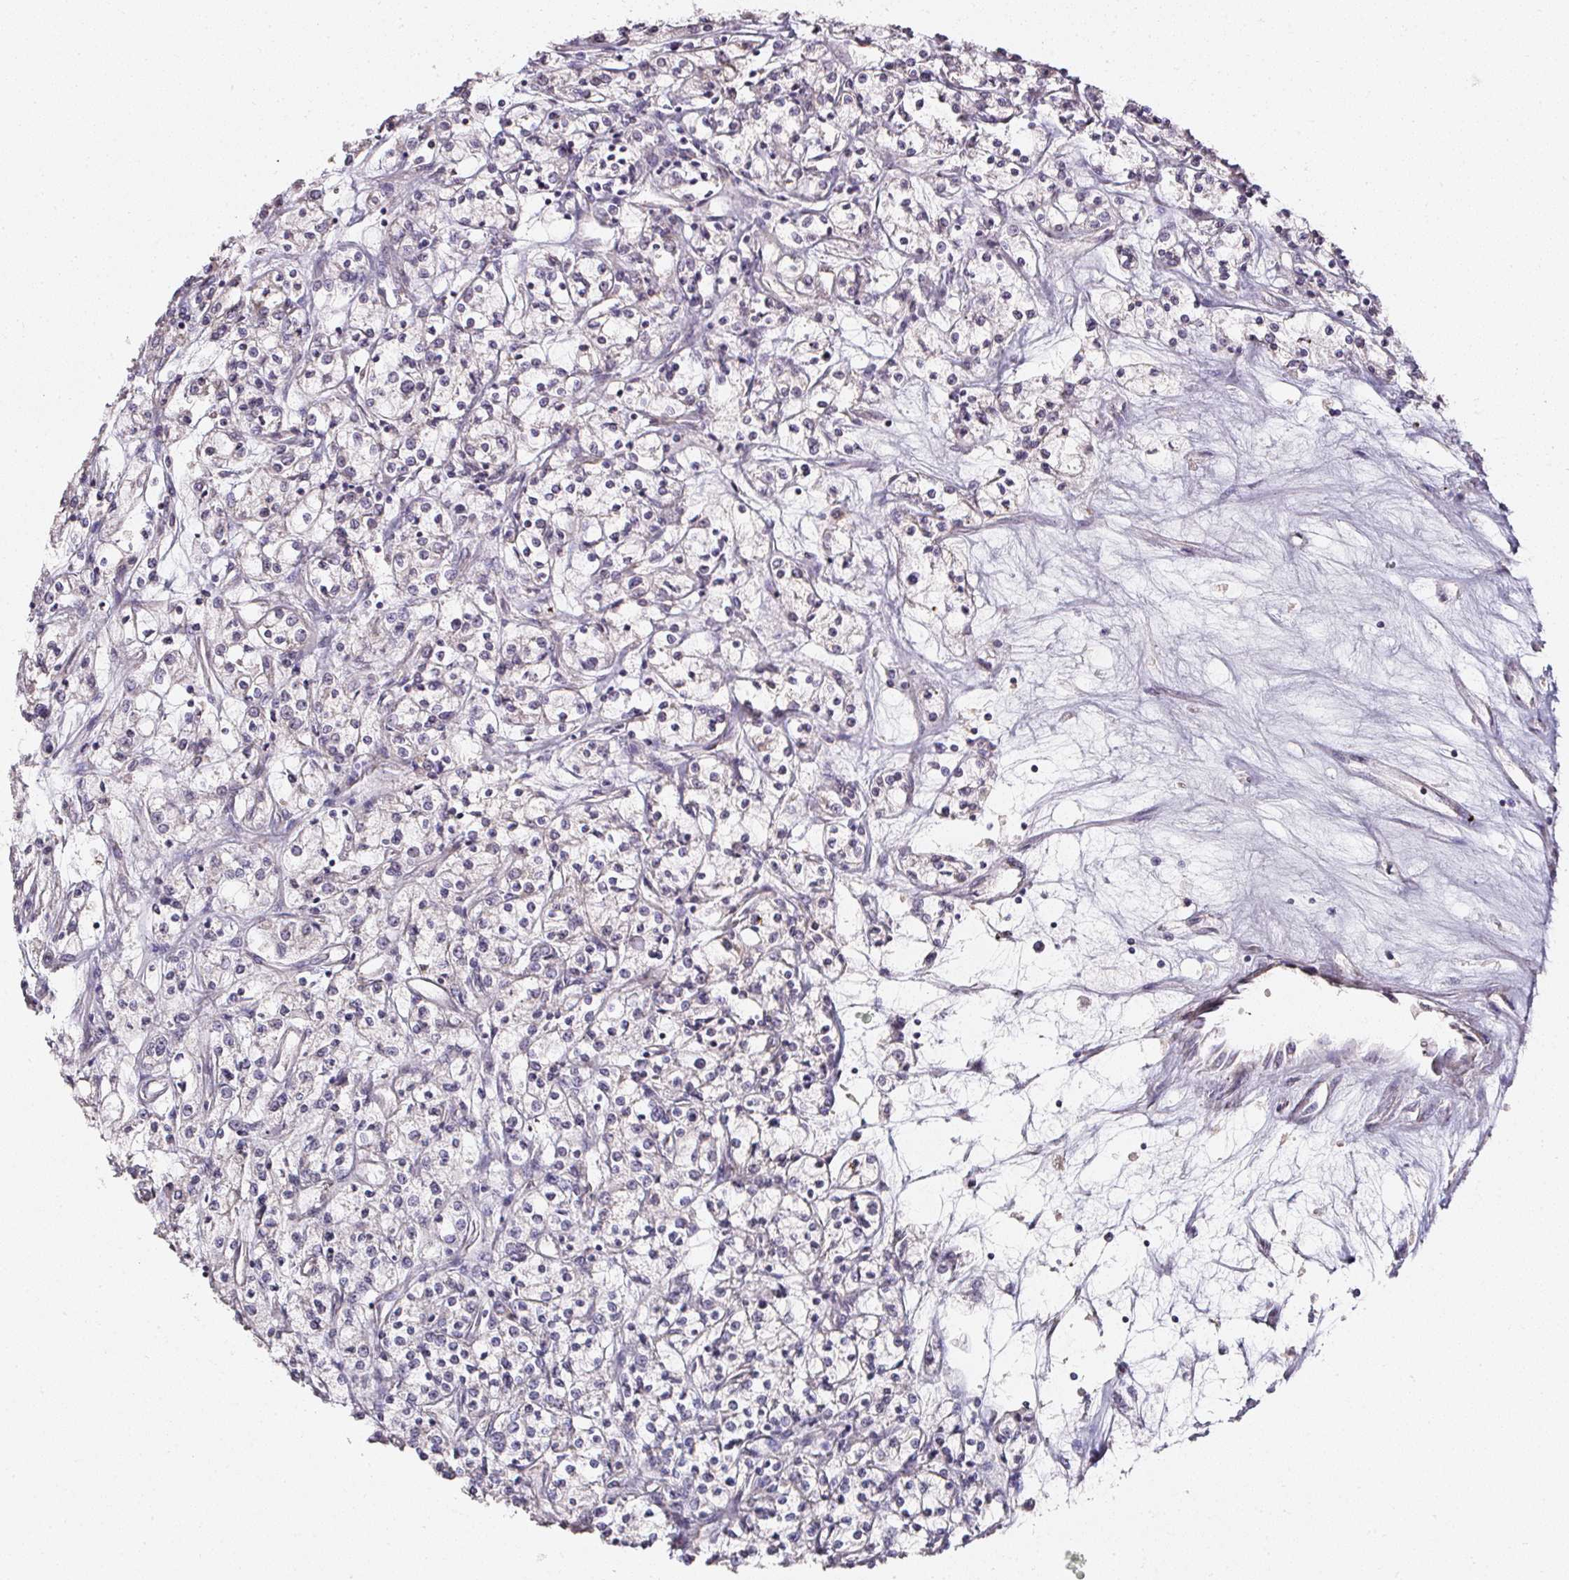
{"staining": {"intensity": "negative", "quantity": "none", "location": "none"}, "tissue": "renal cancer", "cell_type": "Tumor cells", "image_type": "cancer", "snomed": [{"axis": "morphology", "description": "Adenocarcinoma, NOS"}, {"axis": "topography", "description": "Kidney"}], "caption": "Human renal cancer (adenocarcinoma) stained for a protein using immunohistochemistry displays no expression in tumor cells.", "gene": "NTRK1", "patient": {"sex": "female", "age": 59}}